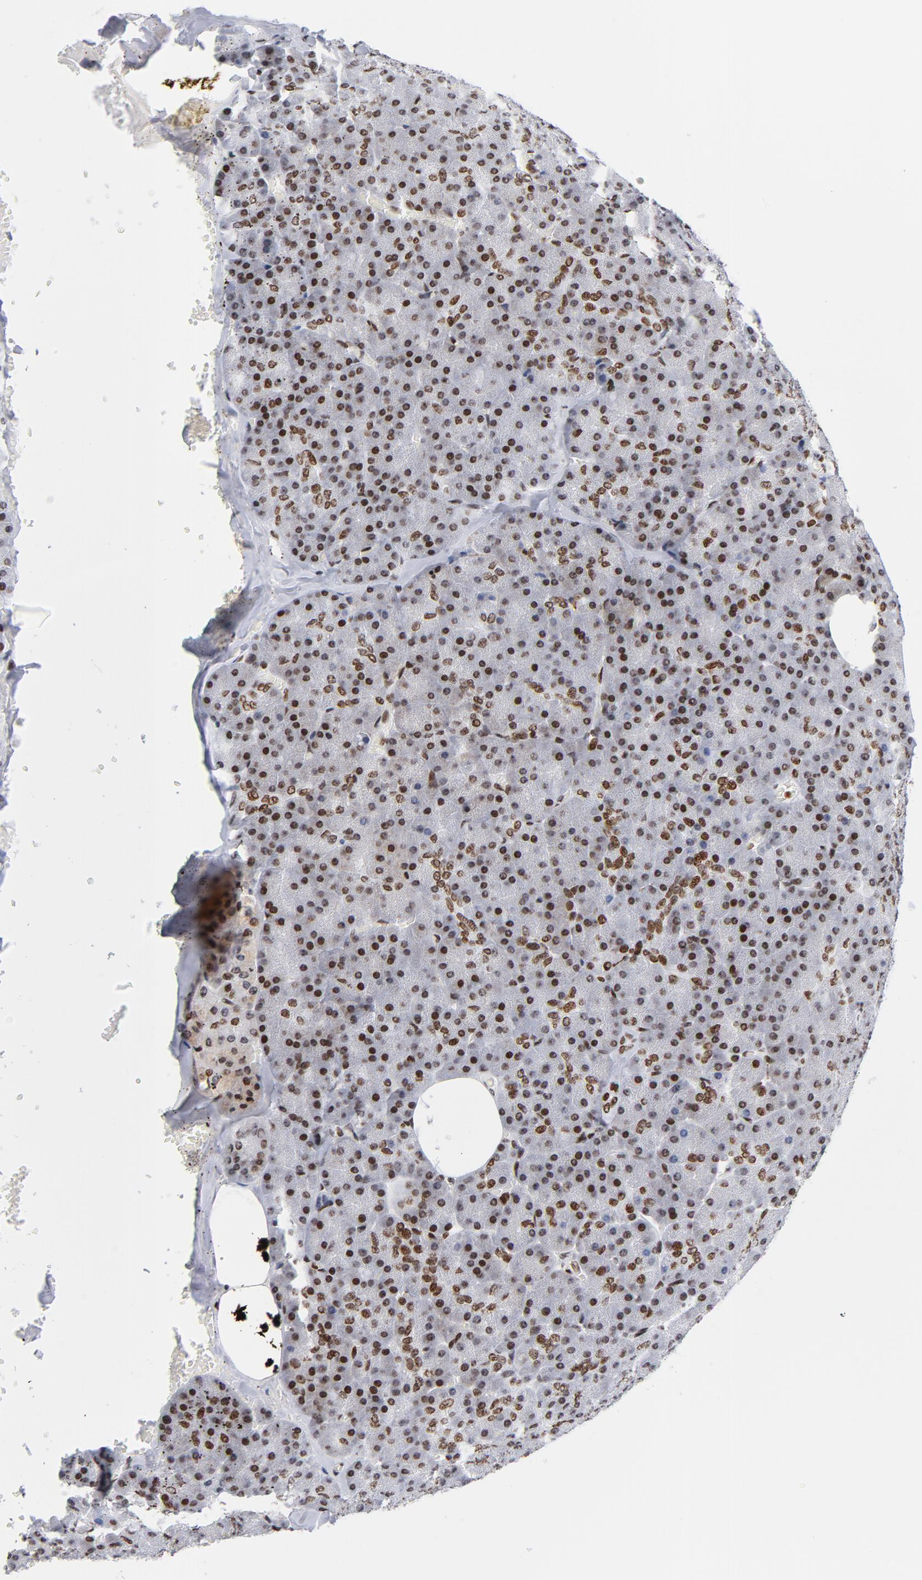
{"staining": {"intensity": "strong", "quantity": ">75%", "location": "nuclear"}, "tissue": "pancreas", "cell_type": "Exocrine glandular cells", "image_type": "normal", "snomed": [{"axis": "morphology", "description": "Normal tissue, NOS"}, {"axis": "topography", "description": "Pancreas"}], "caption": "An IHC photomicrograph of benign tissue is shown. Protein staining in brown highlights strong nuclear positivity in pancreas within exocrine glandular cells.", "gene": "TOP2B", "patient": {"sex": "female", "age": 35}}